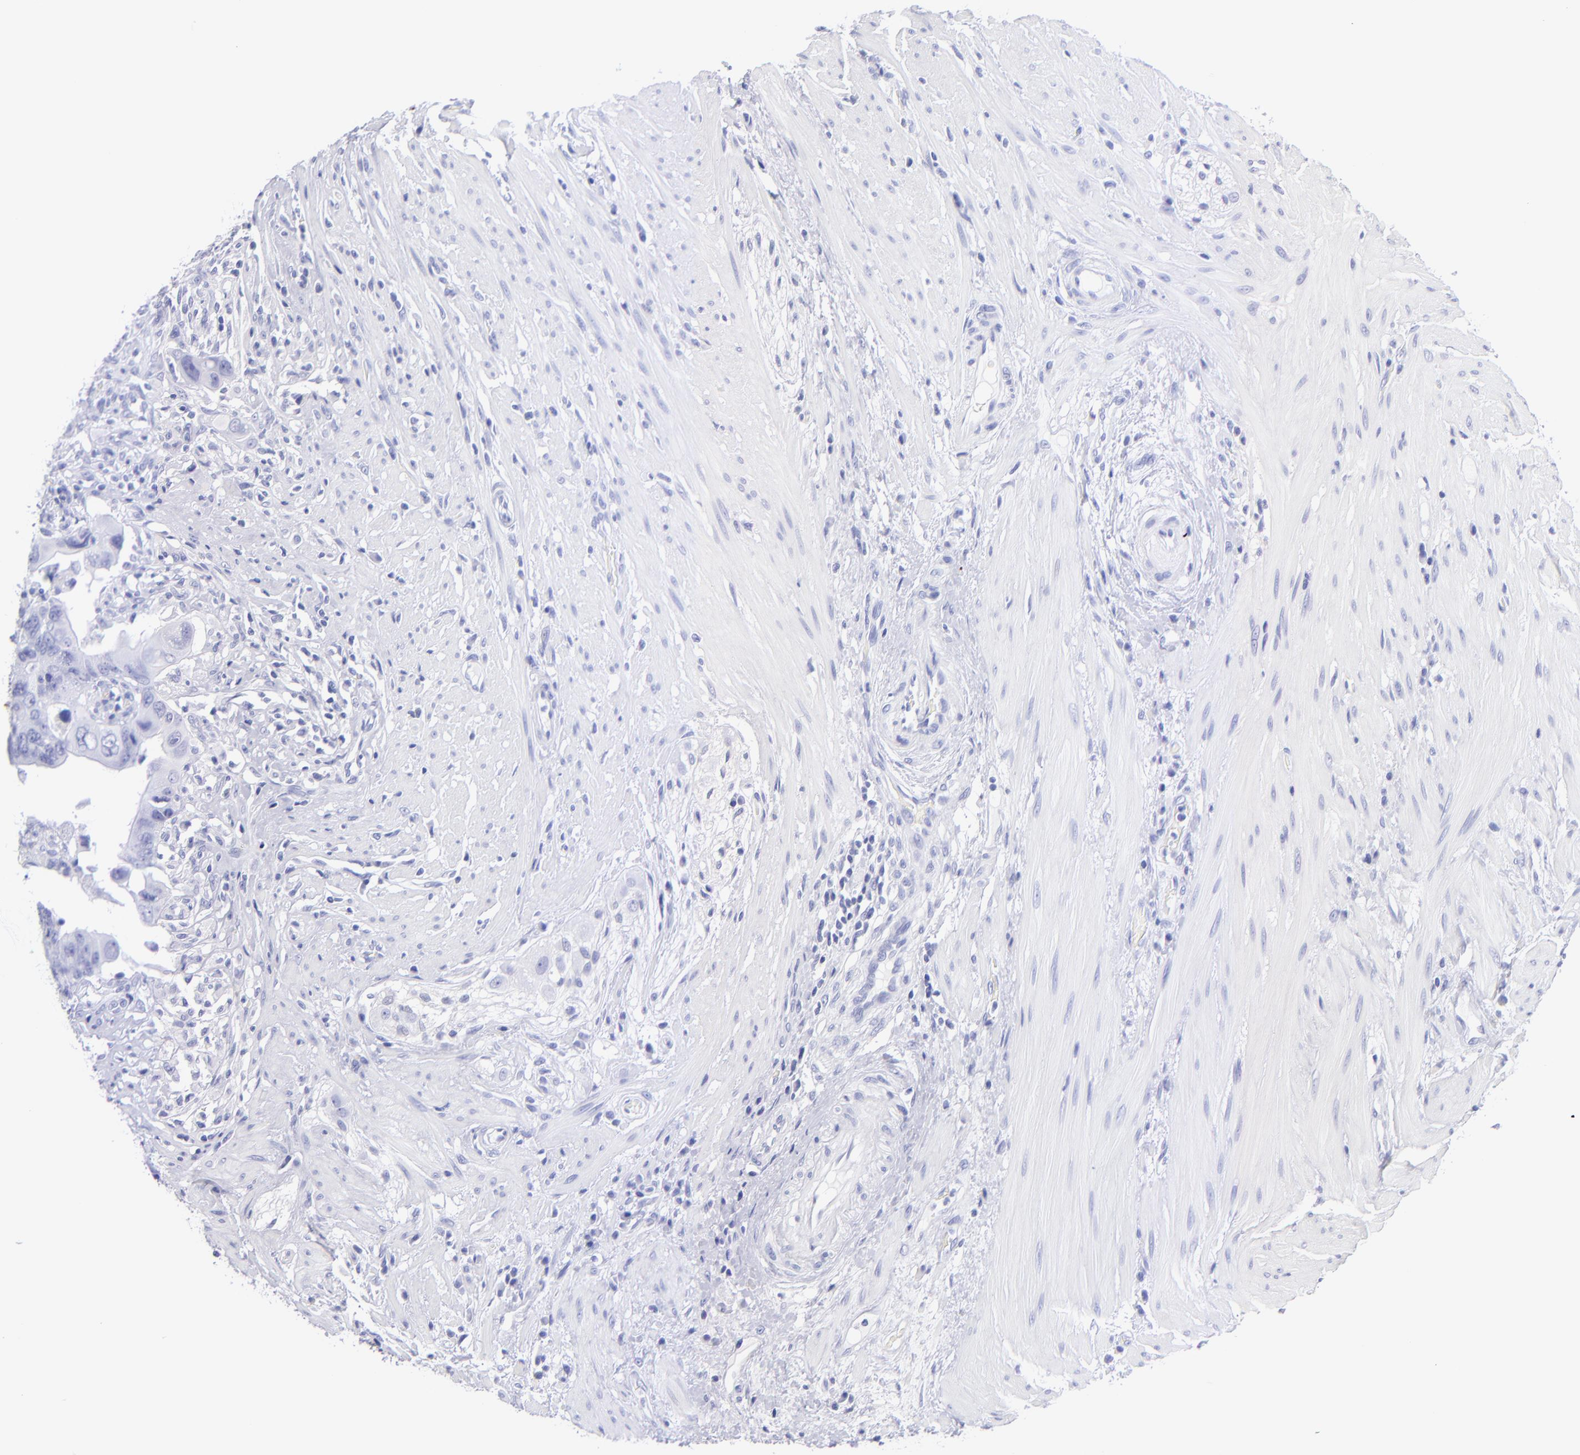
{"staining": {"intensity": "negative", "quantity": "none", "location": "none"}, "tissue": "colorectal cancer", "cell_type": "Tumor cells", "image_type": "cancer", "snomed": [{"axis": "morphology", "description": "Adenocarcinoma, NOS"}, {"axis": "topography", "description": "Rectum"}], "caption": "Tumor cells are negative for protein expression in human colorectal cancer (adenocarcinoma). (DAB (3,3'-diaminobenzidine) immunohistochemistry (IHC) visualized using brightfield microscopy, high magnification).", "gene": "CNP", "patient": {"sex": "male", "age": 53}}